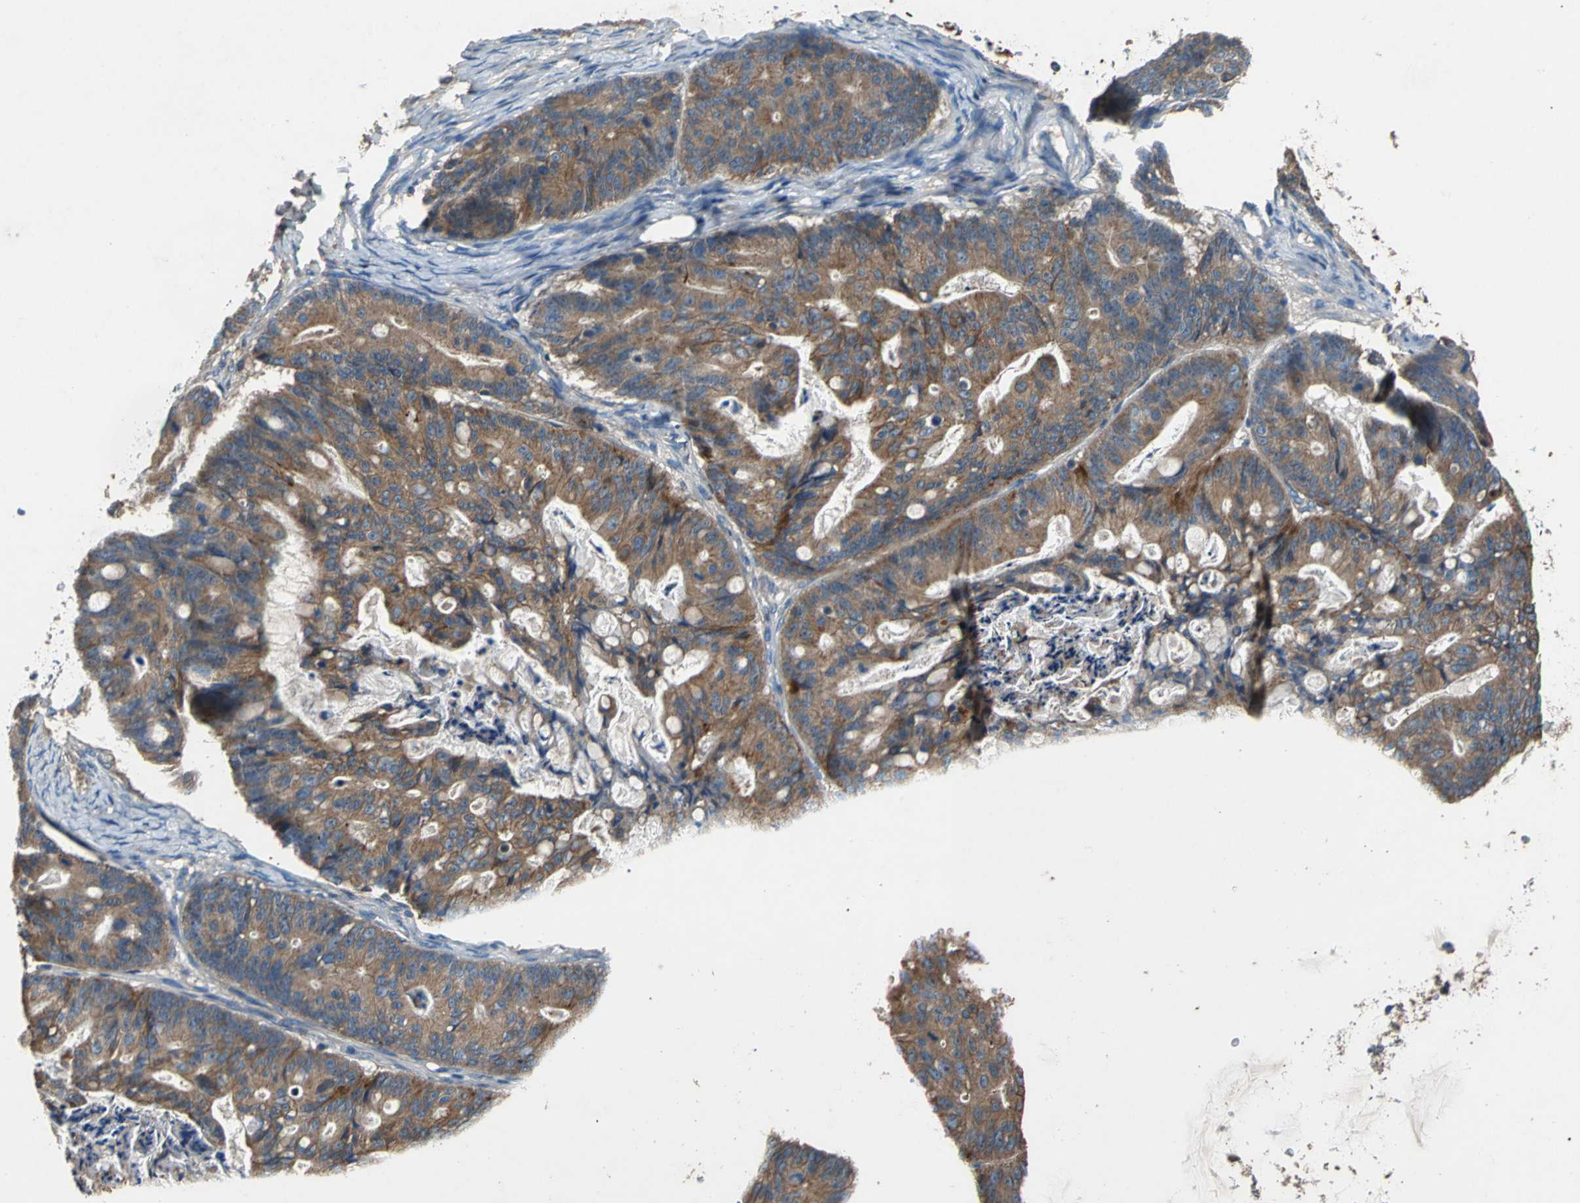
{"staining": {"intensity": "moderate", "quantity": ">75%", "location": "cytoplasmic/membranous"}, "tissue": "ovarian cancer", "cell_type": "Tumor cells", "image_type": "cancer", "snomed": [{"axis": "morphology", "description": "Cystadenocarcinoma, mucinous, NOS"}, {"axis": "topography", "description": "Ovary"}], "caption": "Approximately >75% of tumor cells in human ovarian mucinous cystadenocarcinoma display moderate cytoplasmic/membranous protein expression as visualized by brown immunohistochemical staining.", "gene": "HEPH", "patient": {"sex": "female", "age": 36}}